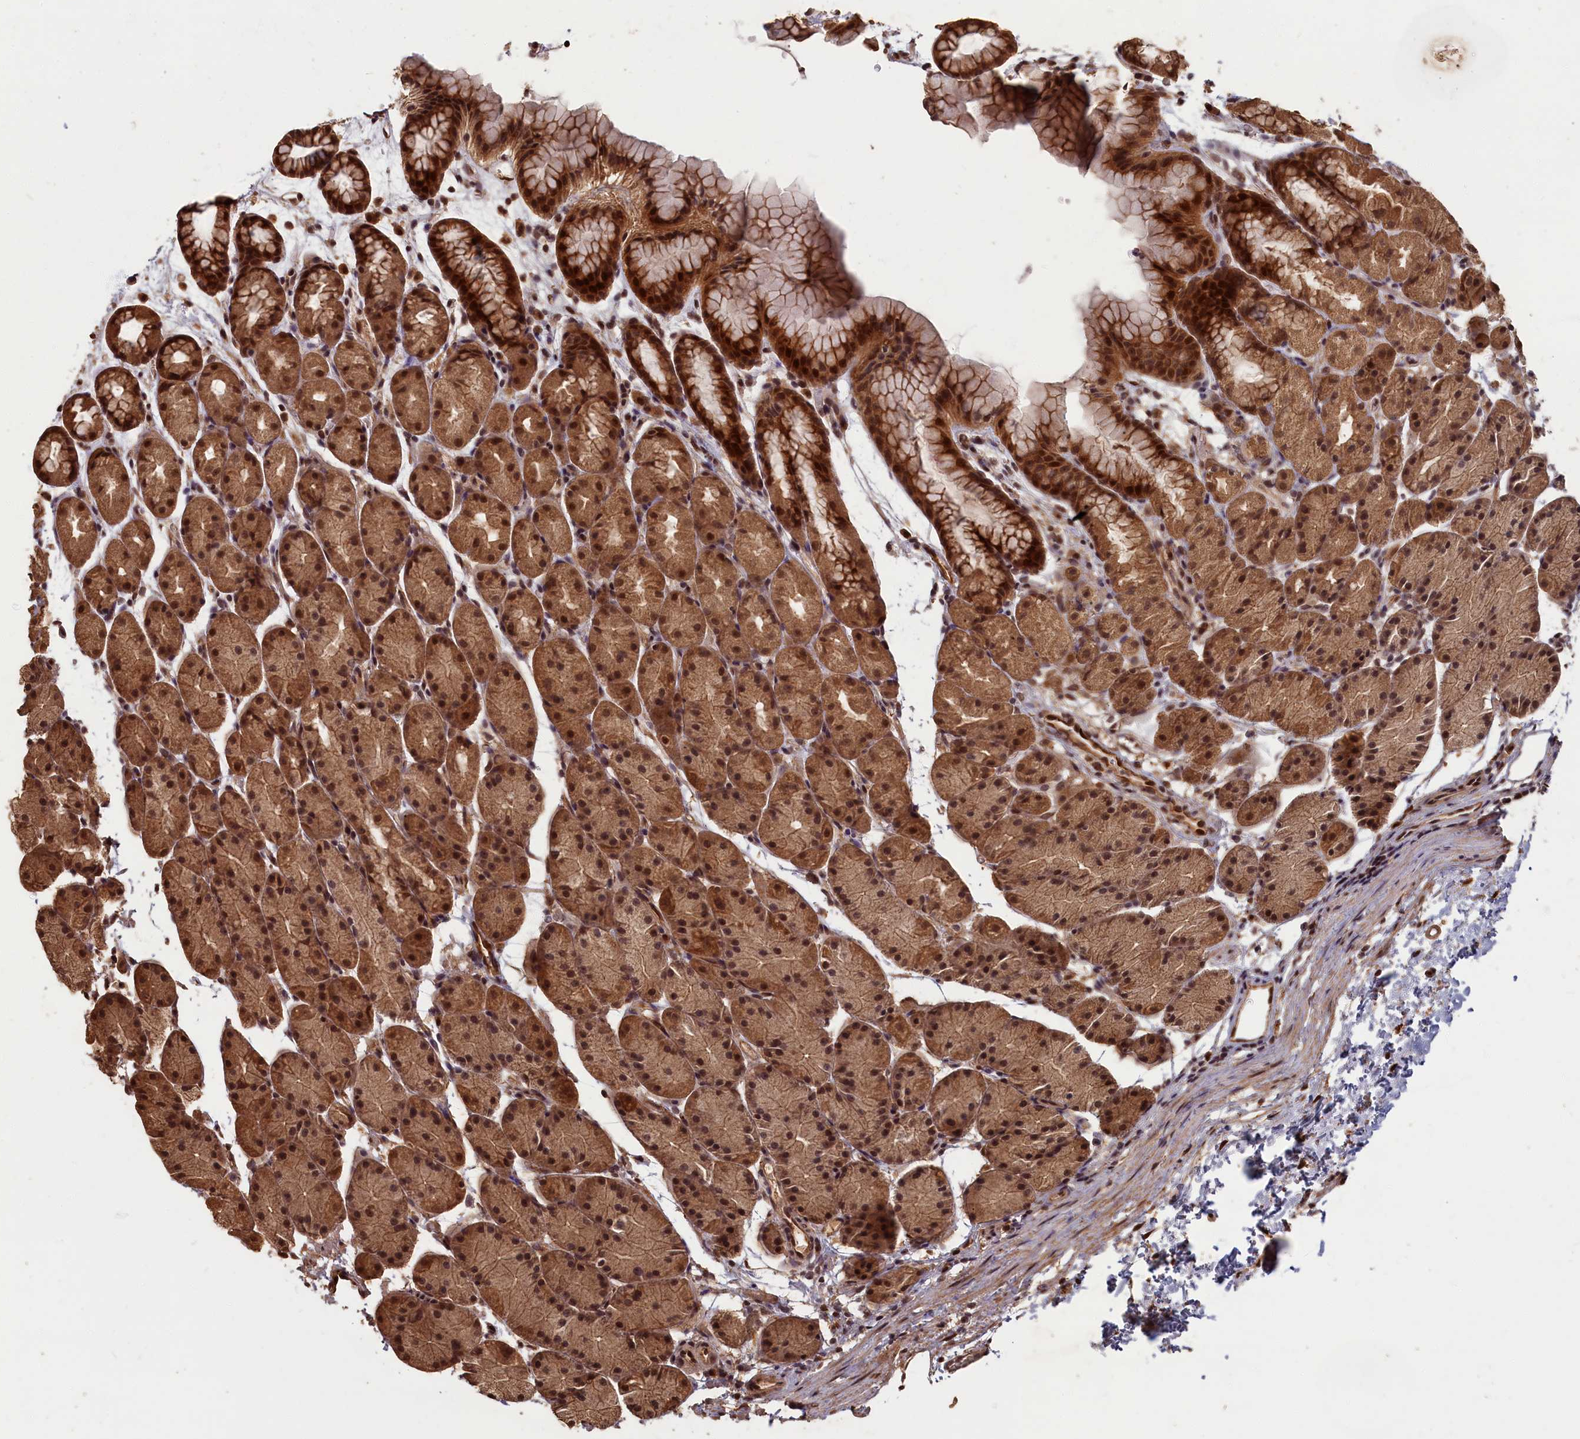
{"staining": {"intensity": "strong", "quantity": ">75%", "location": "cytoplasmic/membranous,nuclear"}, "tissue": "stomach", "cell_type": "Glandular cells", "image_type": "normal", "snomed": [{"axis": "morphology", "description": "Normal tissue, NOS"}, {"axis": "topography", "description": "Stomach, upper"}, {"axis": "topography", "description": "Stomach"}], "caption": "A high-resolution image shows immunohistochemistry staining of normal stomach, which displays strong cytoplasmic/membranous,nuclear expression in about >75% of glandular cells. The protein of interest is shown in brown color, while the nuclei are stained blue.", "gene": "HIF3A", "patient": {"sex": "male", "age": 47}}